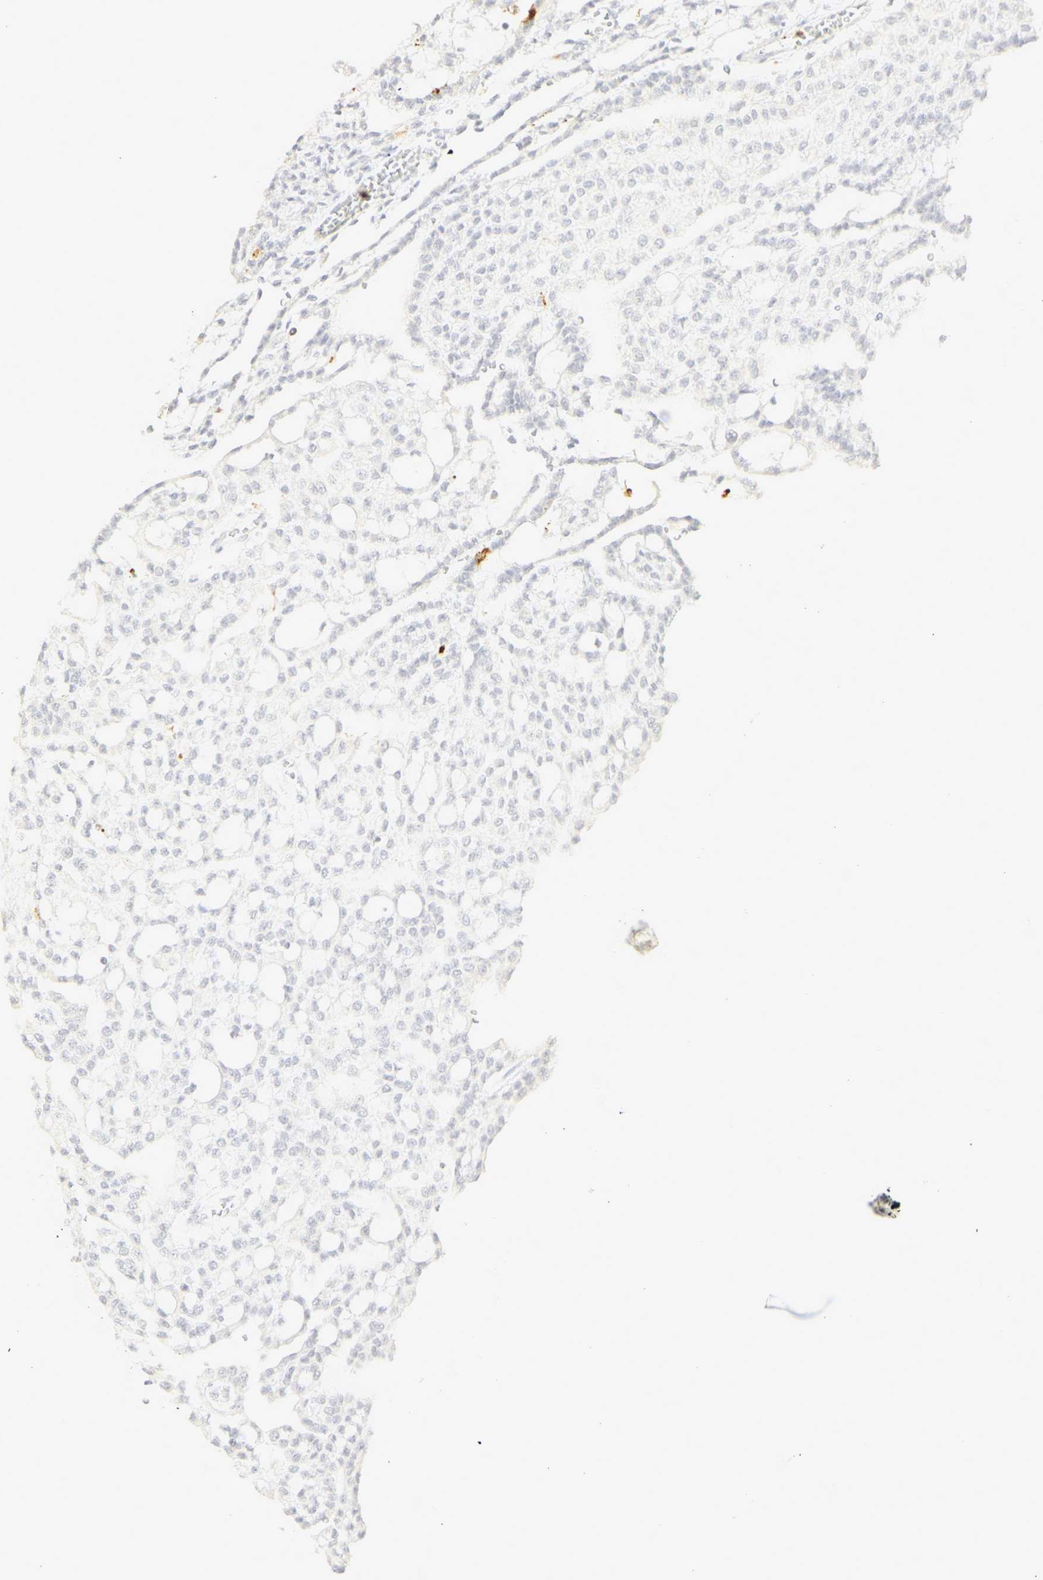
{"staining": {"intensity": "negative", "quantity": "none", "location": "none"}, "tissue": "renal cancer", "cell_type": "Tumor cells", "image_type": "cancer", "snomed": [{"axis": "morphology", "description": "Adenocarcinoma, NOS"}, {"axis": "topography", "description": "Kidney"}], "caption": "Immunohistochemical staining of renal adenocarcinoma reveals no significant expression in tumor cells.", "gene": "CEACAM5", "patient": {"sex": "male", "age": 63}}